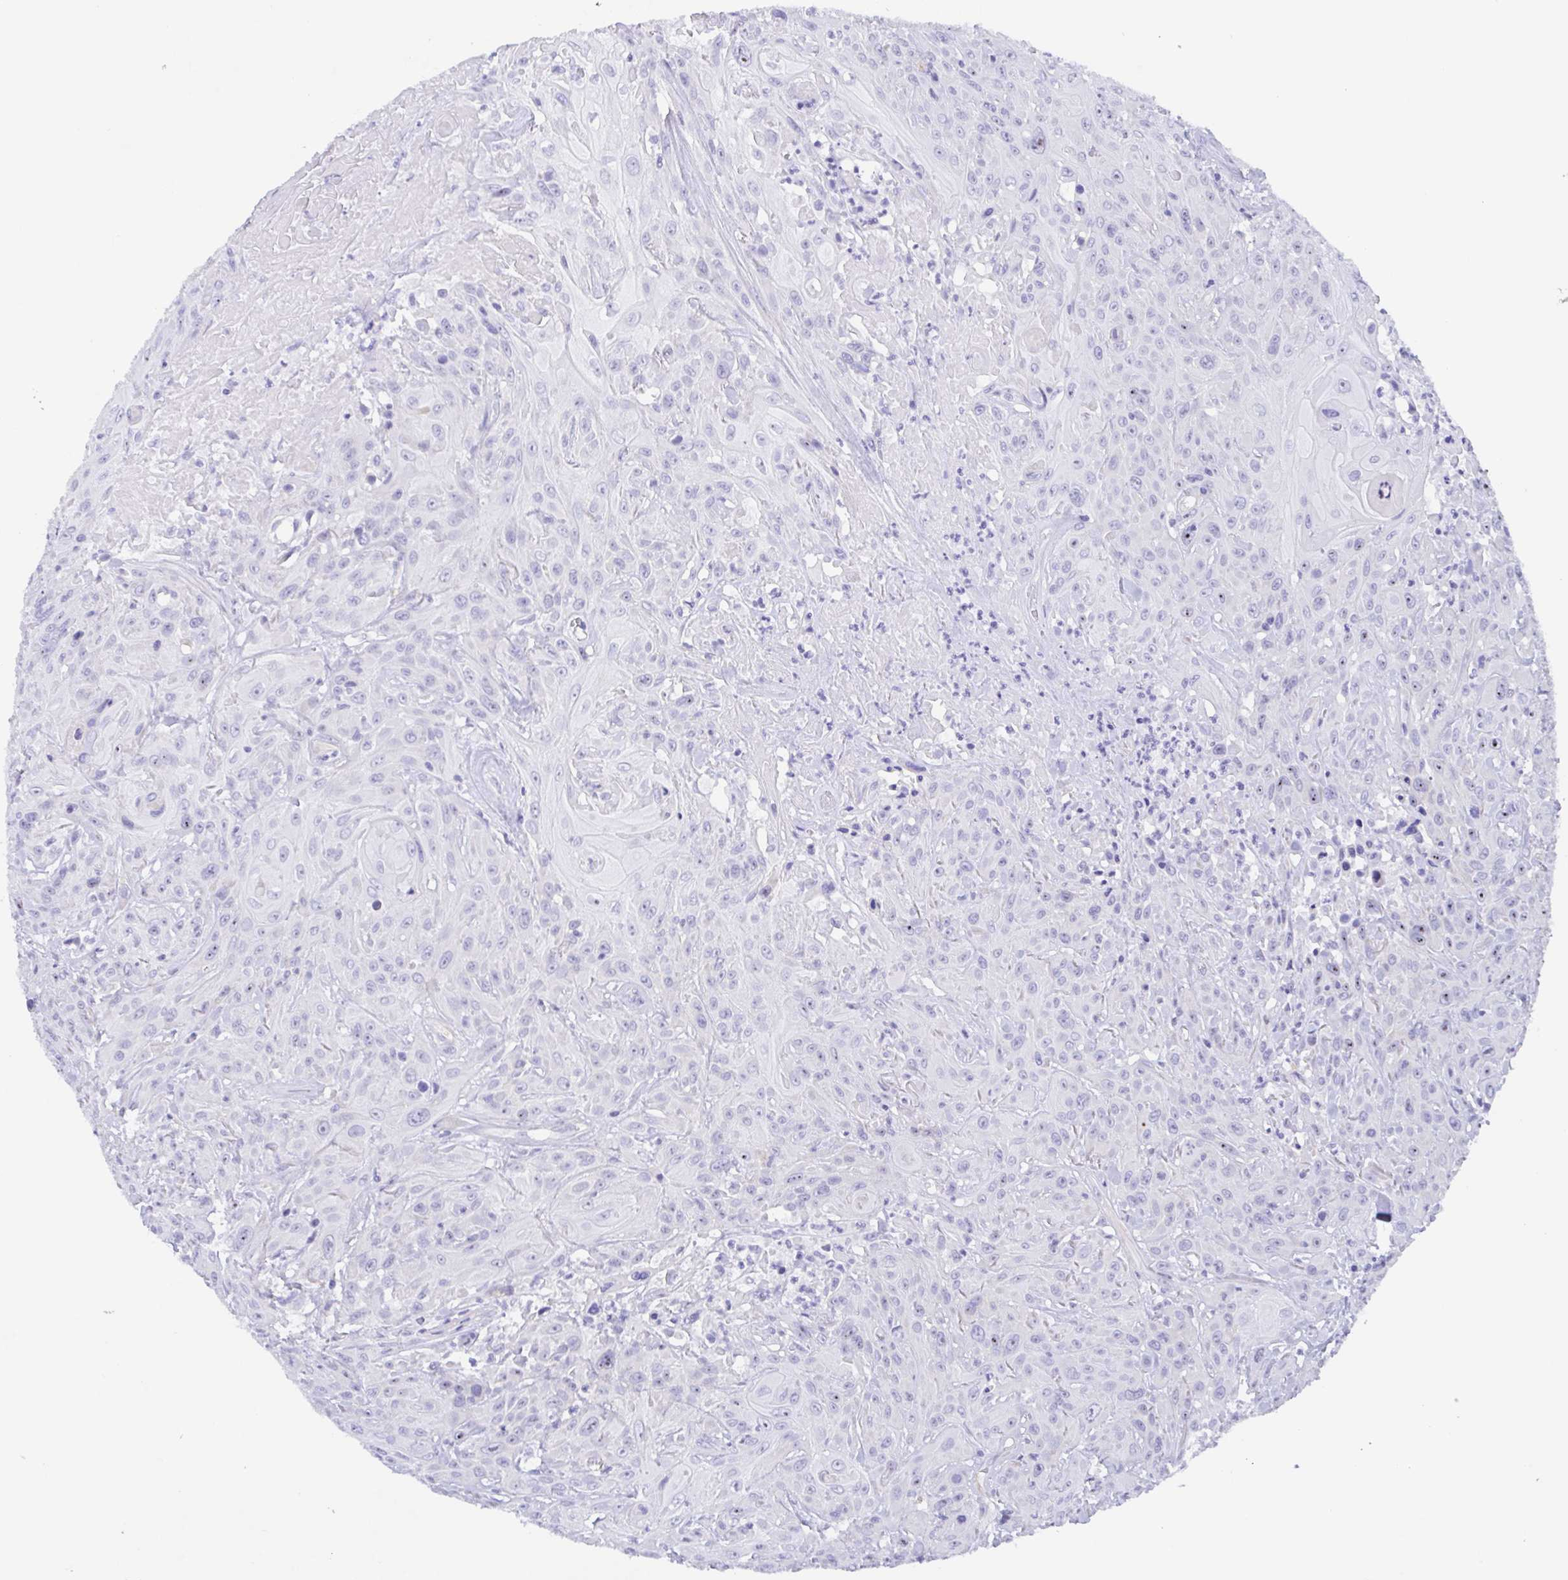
{"staining": {"intensity": "weak", "quantity": "<25%", "location": "cytoplasmic/membranous"}, "tissue": "head and neck cancer", "cell_type": "Tumor cells", "image_type": "cancer", "snomed": [{"axis": "morphology", "description": "Squamous cell carcinoma, NOS"}, {"axis": "topography", "description": "Skin"}, {"axis": "topography", "description": "Head-Neck"}], "caption": "Protein analysis of head and neck cancer (squamous cell carcinoma) reveals no significant expression in tumor cells.", "gene": "MUCL3", "patient": {"sex": "male", "age": 80}}